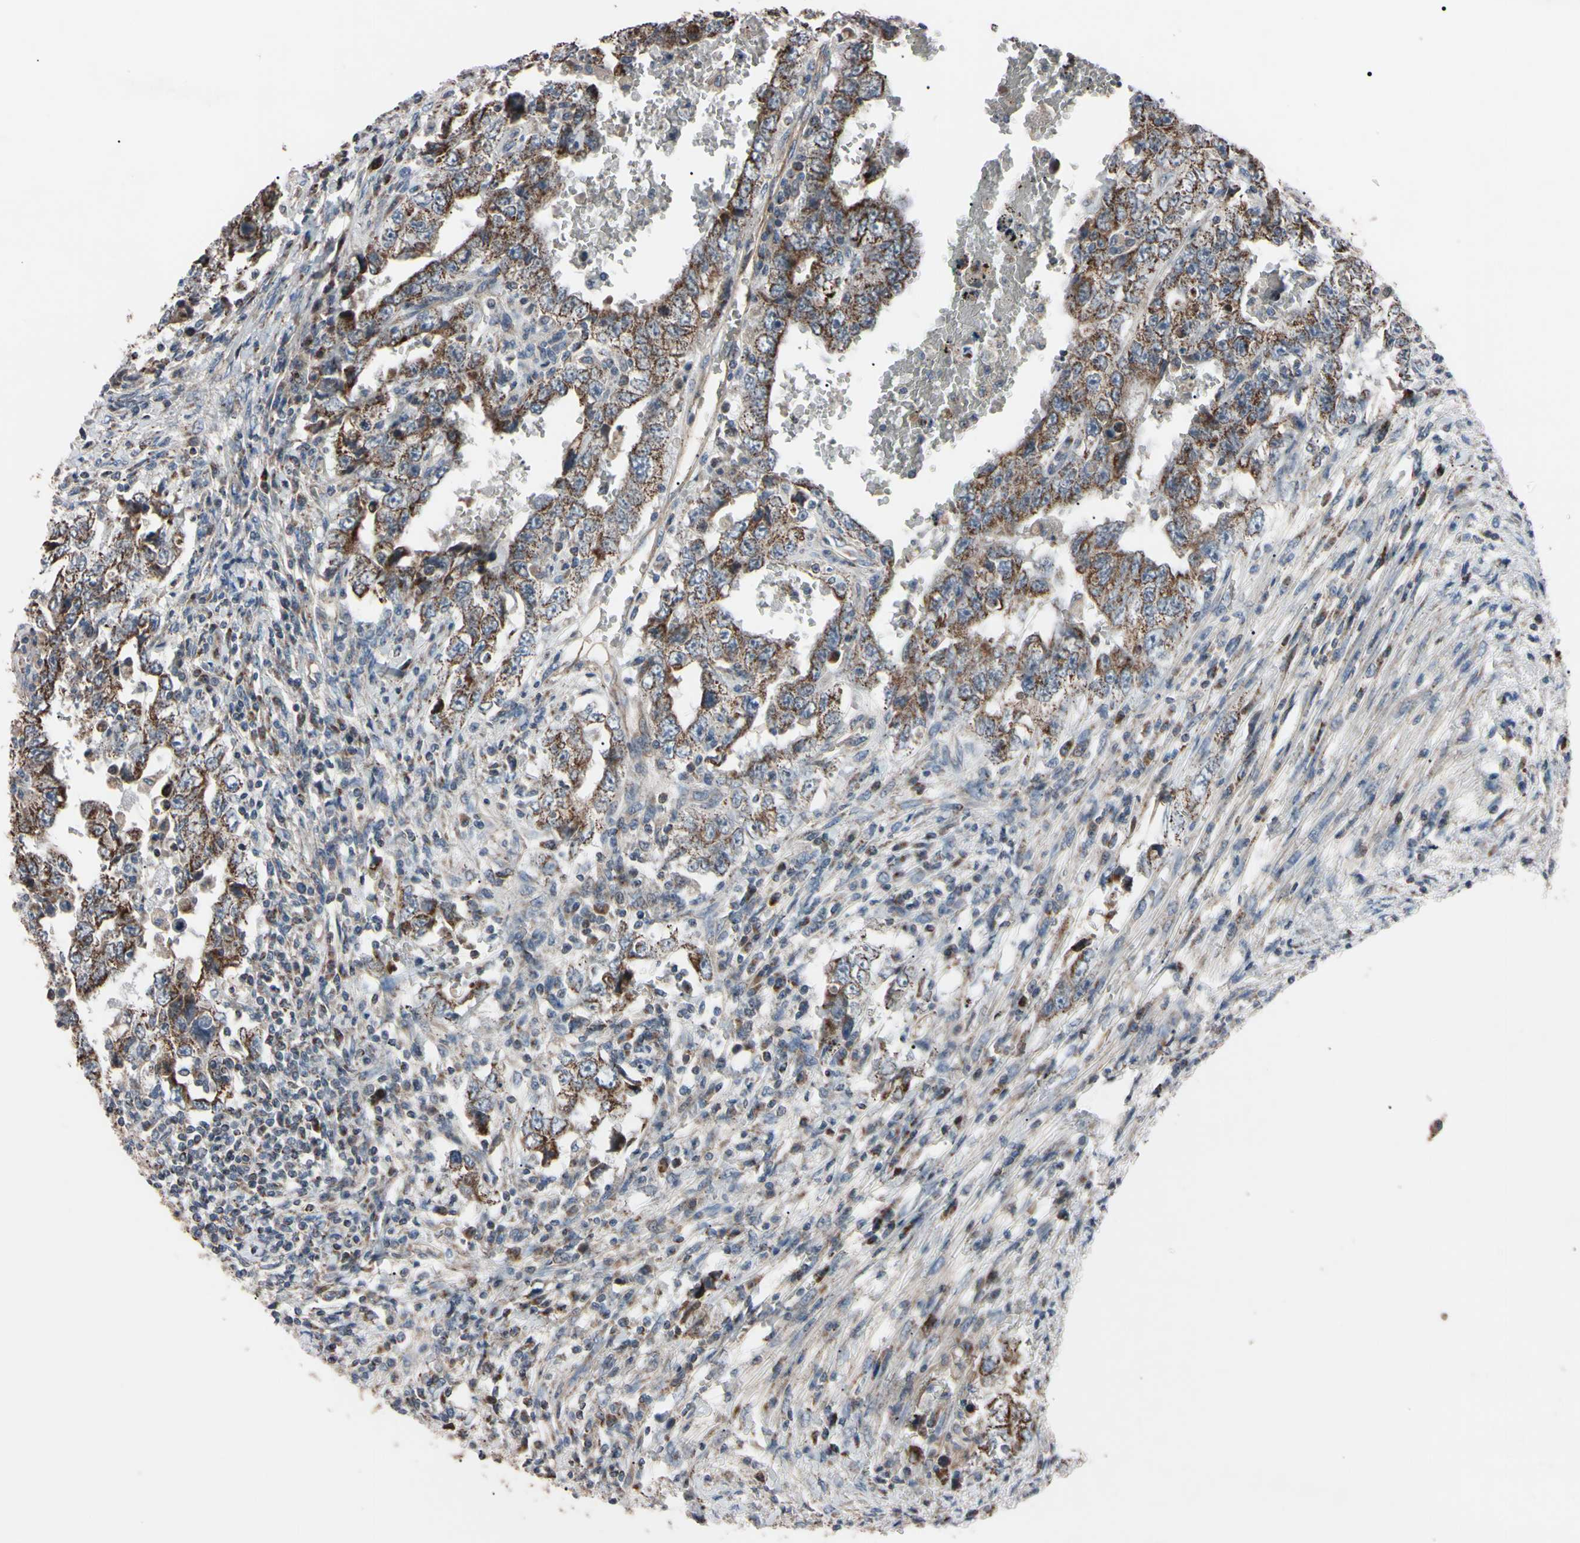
{"staining": {"intensity": "moderate", "quantity": ">75%", "location": "cytoplasmic/membranous"}, "tissue": "testis cancer", "cell_type": "Tumor cells", "image_type": "cancer", "snomed": [{"axis": "morphology", "description": "Carcinoma, Embryonal, NOS"}, {"axis": "topography", "description": "Testis"}], "caption": "This histopathology image reveals immunohistochemistry staining of human testis cancer, with medium moderate cytoplasmic/membranous positivity in approximately >75% of tumor cells.", "gene": "TNFRSF1A", "patient": {"sex": "male", "age": 26}}